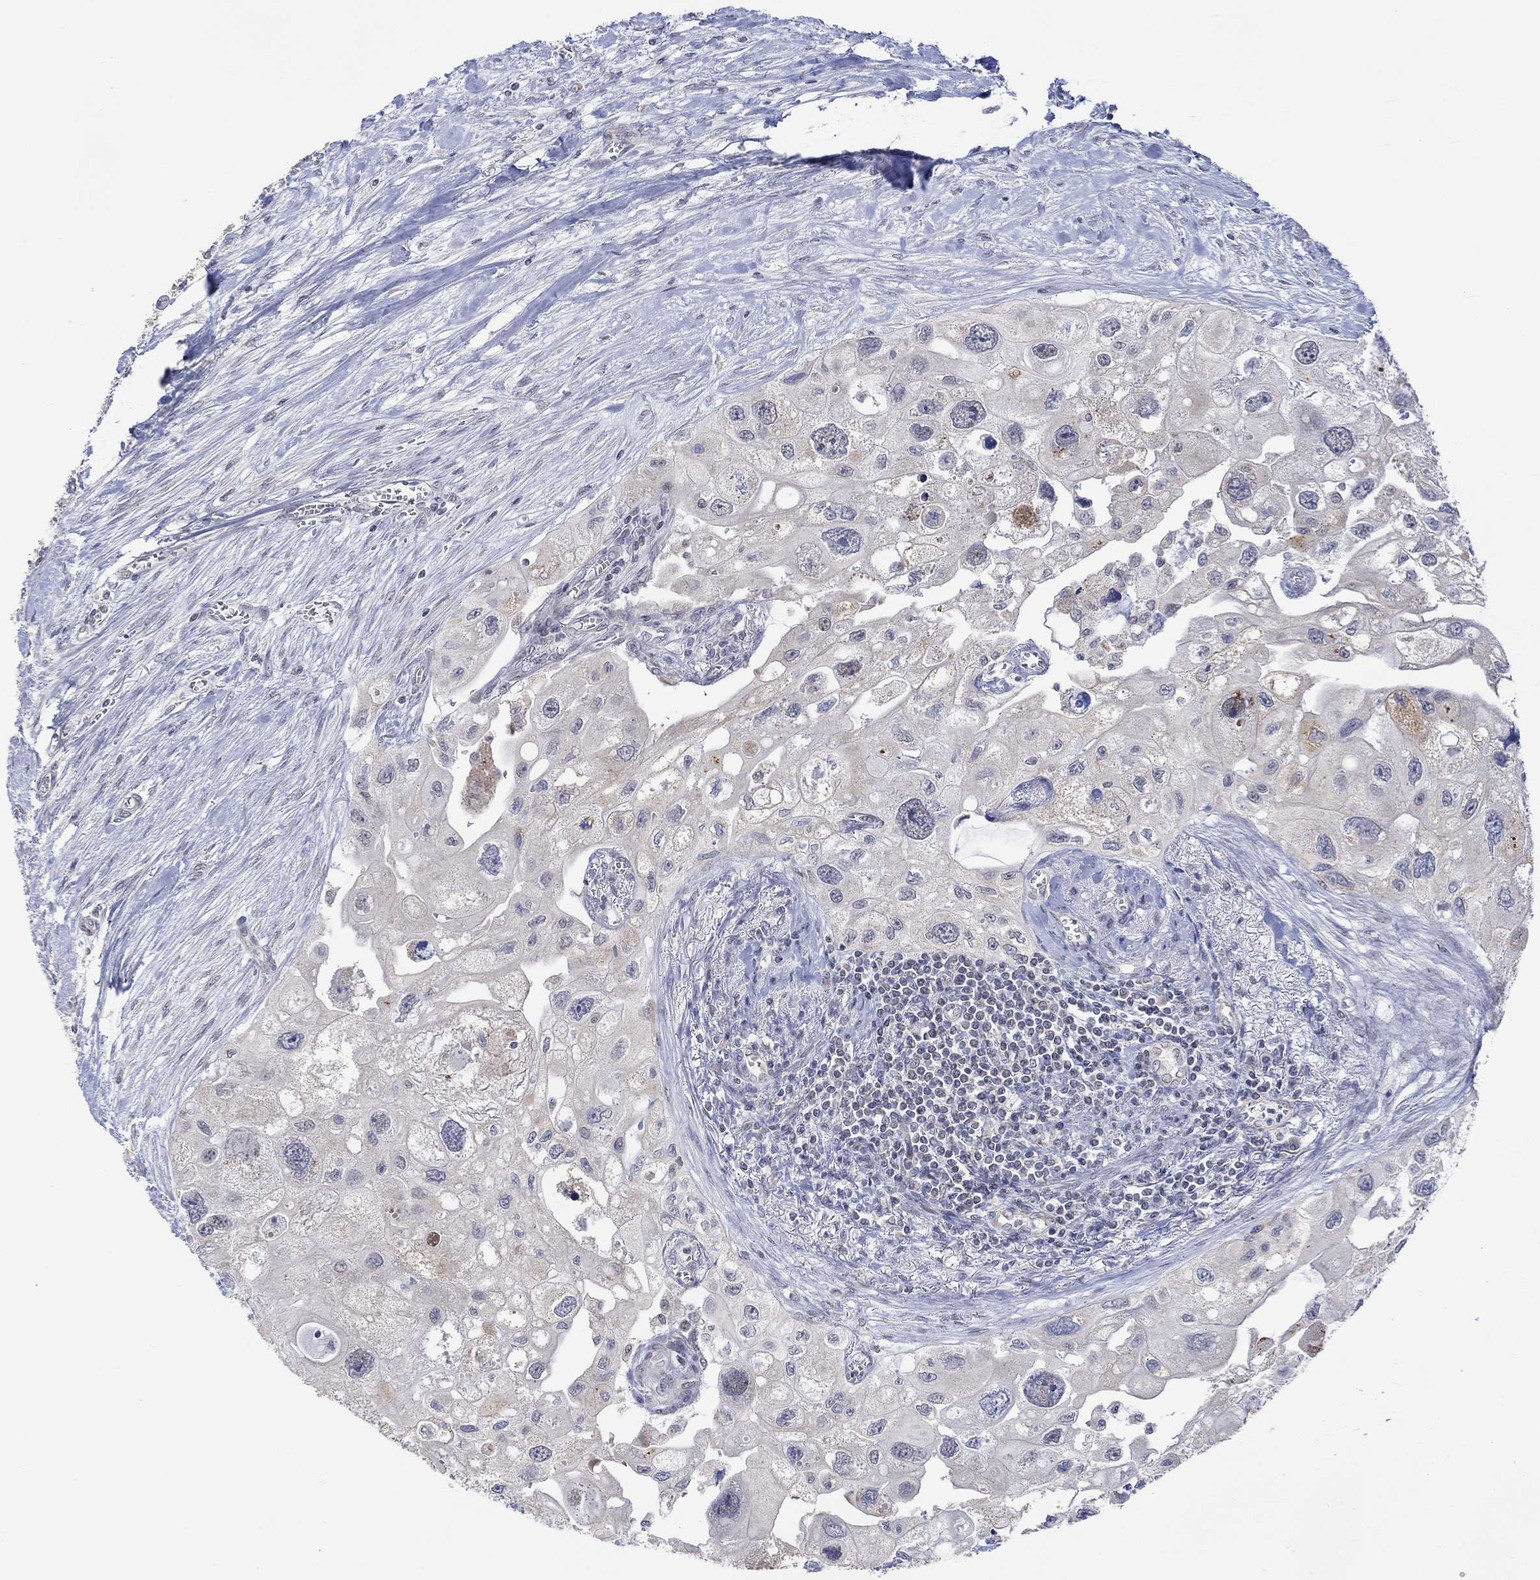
{"staining": {"intensity": "negative", "quantity": "none", "location": "none"}, "tissue": "urothelial cancer", "cell_type": "Tumor cells", "image_type": "cancer", "snomed": [{"axis": "morphology", "description": "Urothelial carcinoma, High grade"}, {"axis": "topography", "description": "Urinary bladder"}], "caption": "Immunohistochemistry (IHC) image of urothelial cancer stained for a protein (brown), which demonstrates no expression in tumor cells. (DAB (3,3'-diaminobenzidine) immunohistochemistry with hematoxylin counter stain).", "gene": "SLC48A1", "patient": {"sex": "male", "age": 59}}